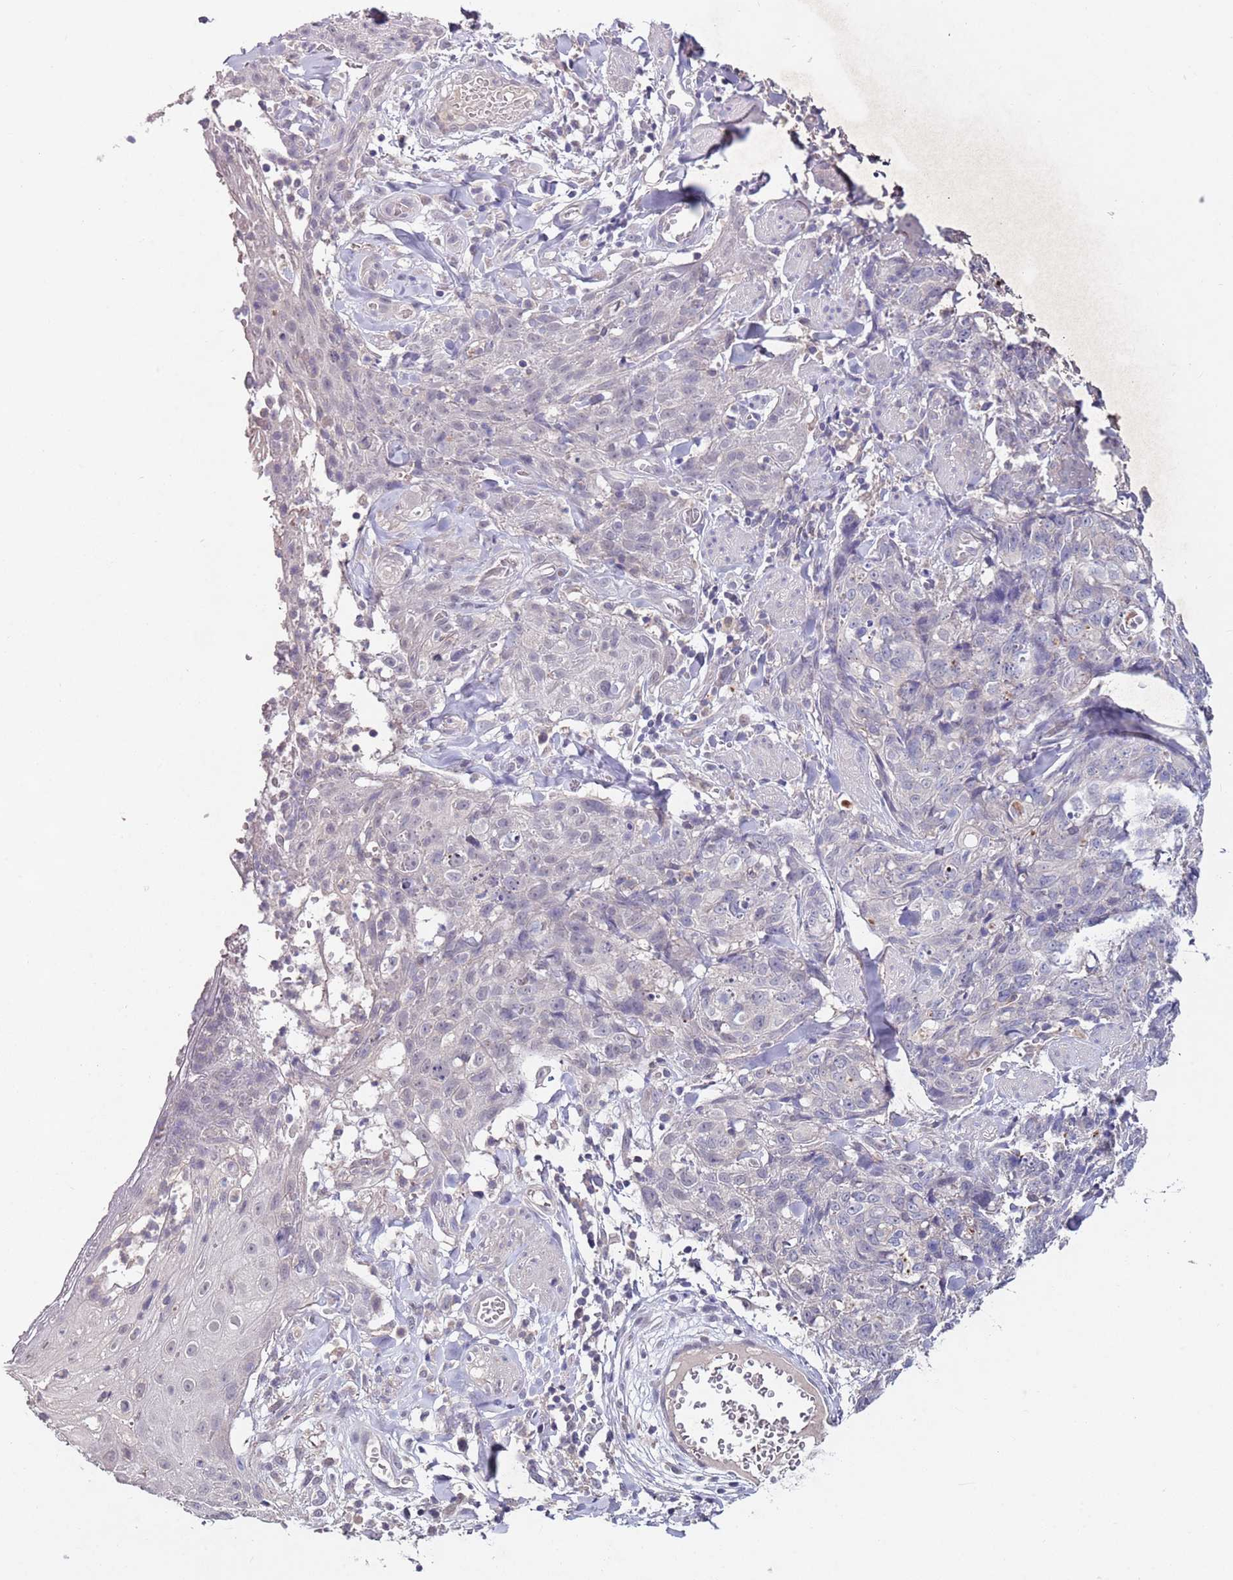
{"staining": {"intensity": "negative", "quantity": "none", "location": "none"}, "tissue": "skin cancer", "cell_type": "Tumor cells", "image_type": "cancer", "snomed": [{"axis": "morphology", "description": "Squamous cell carcinoma, NOS"}, {"axis": "topography", "description": "Skin"}, {"axis": "topography", "description": "Vulva"}], "caption": "Immunohistochemistry (IHC) histopathology image of neoplastic tissue: skin squamous cell carcinoma stained with DAB (3,3'-diaminobenzidine) displays no significant protein positivity in tumor cells. (Brightfield microscopy of DAB immunohistochemistry (IHC) at high magnification).", "gene": "NRDE2", "patient": {"sex": "female", "age": 85}}